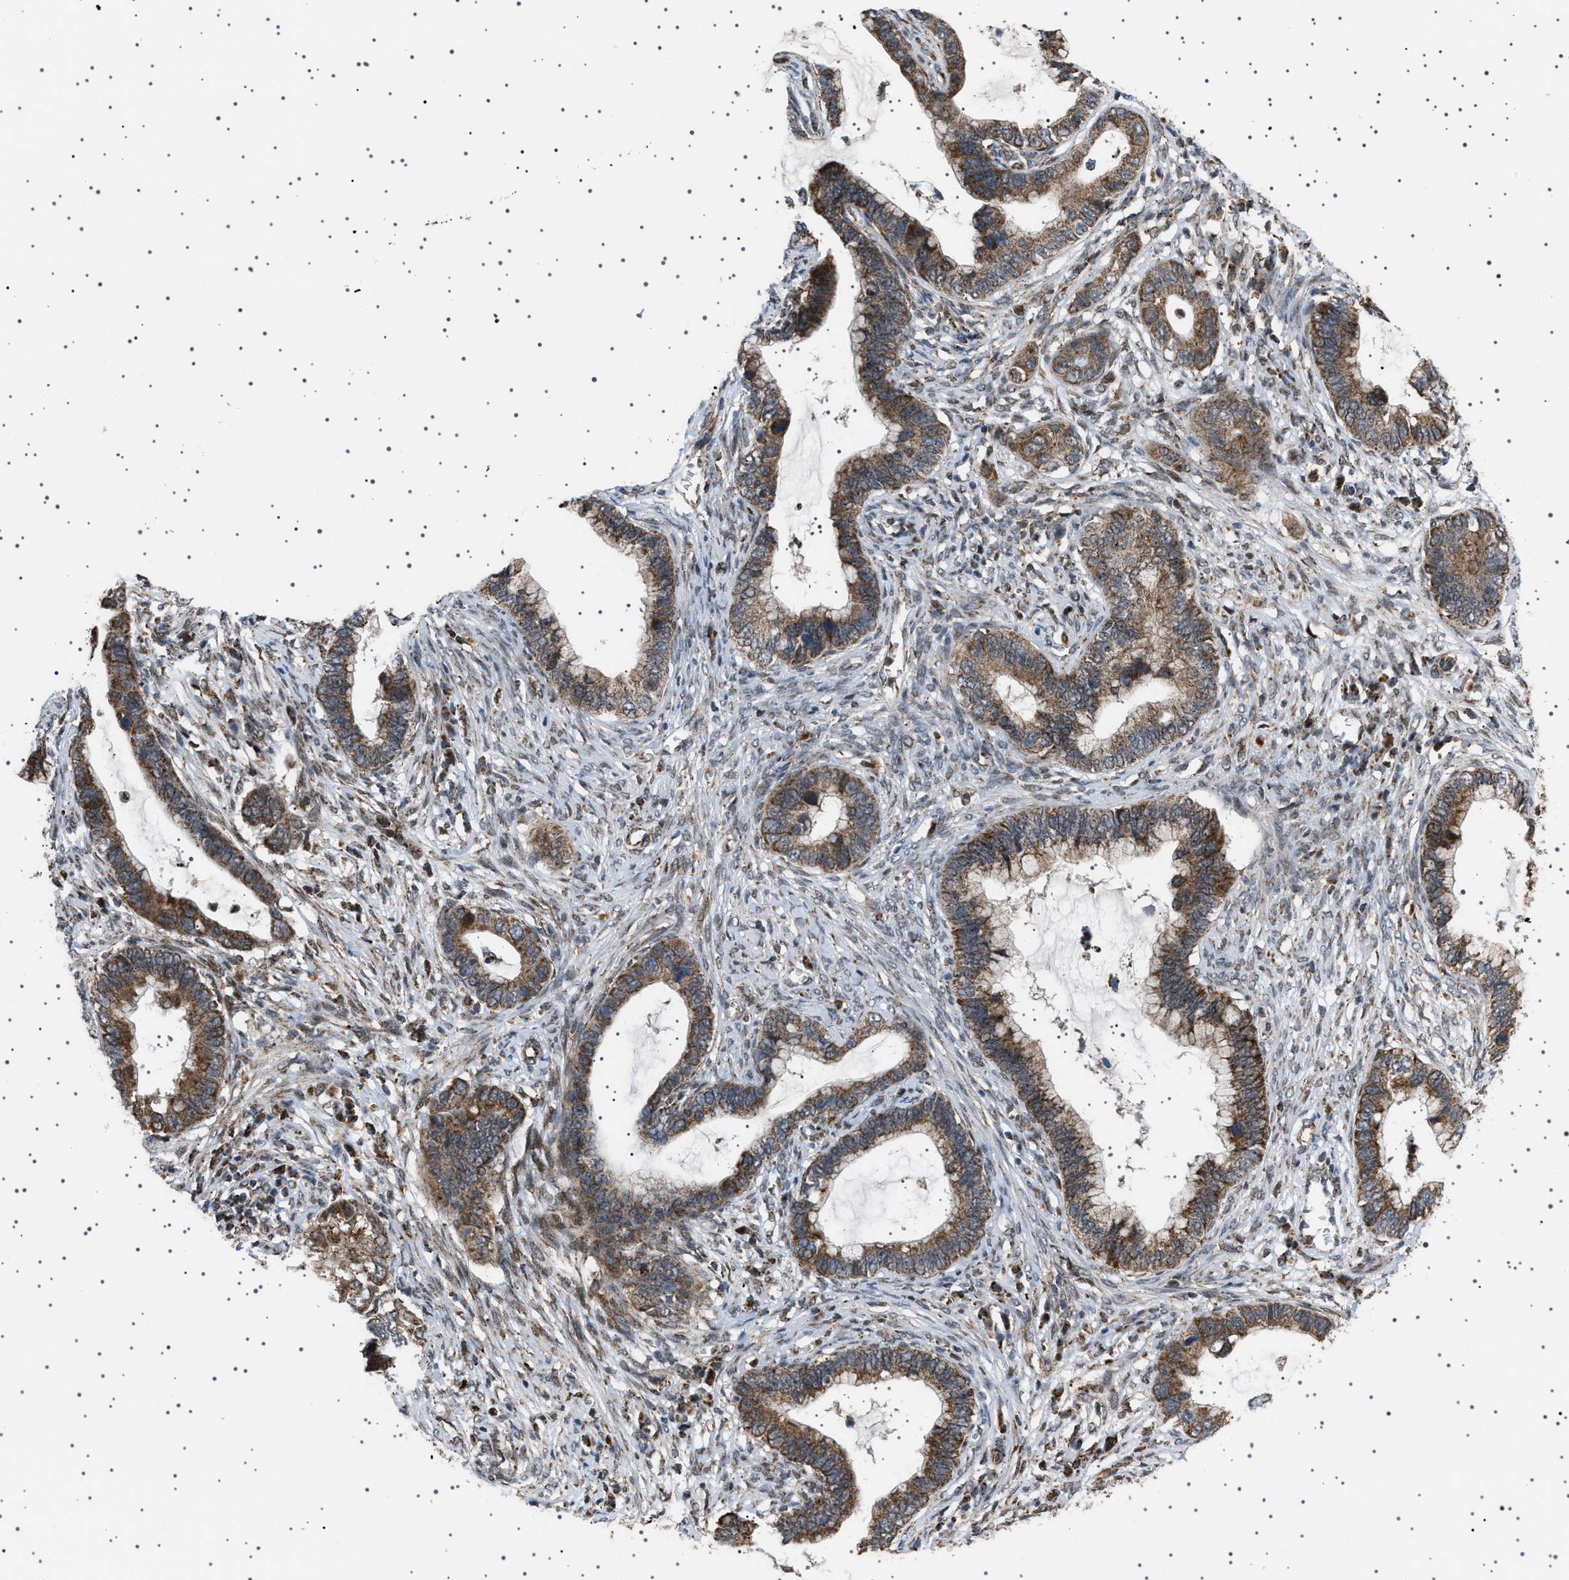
{"staining": {"intensity": "moderate", "quantity": ">75%", "location": "cytoplasmic/membranous"}, "tissue": "cervical cancer", "cell_type": "Tumor cells", "image_type": "cancer", "snomed": [{"axis": "morphology", "description": "Adenocarcinoma, NOS"}, {"axis": "topography", "description": "Cervix"}], "caption": "Cervical cancer (adenocarcinoma) tissue shows moderate cytoplasmic/membranous positivity in approximately >75% of tumor cells The staining was performed using DAB, with brown indicating positive protein expression. Nuclei are stained blue with hematoxylin.", "gene": "MELK", "patient": {"sex": "female", "age": 44}}